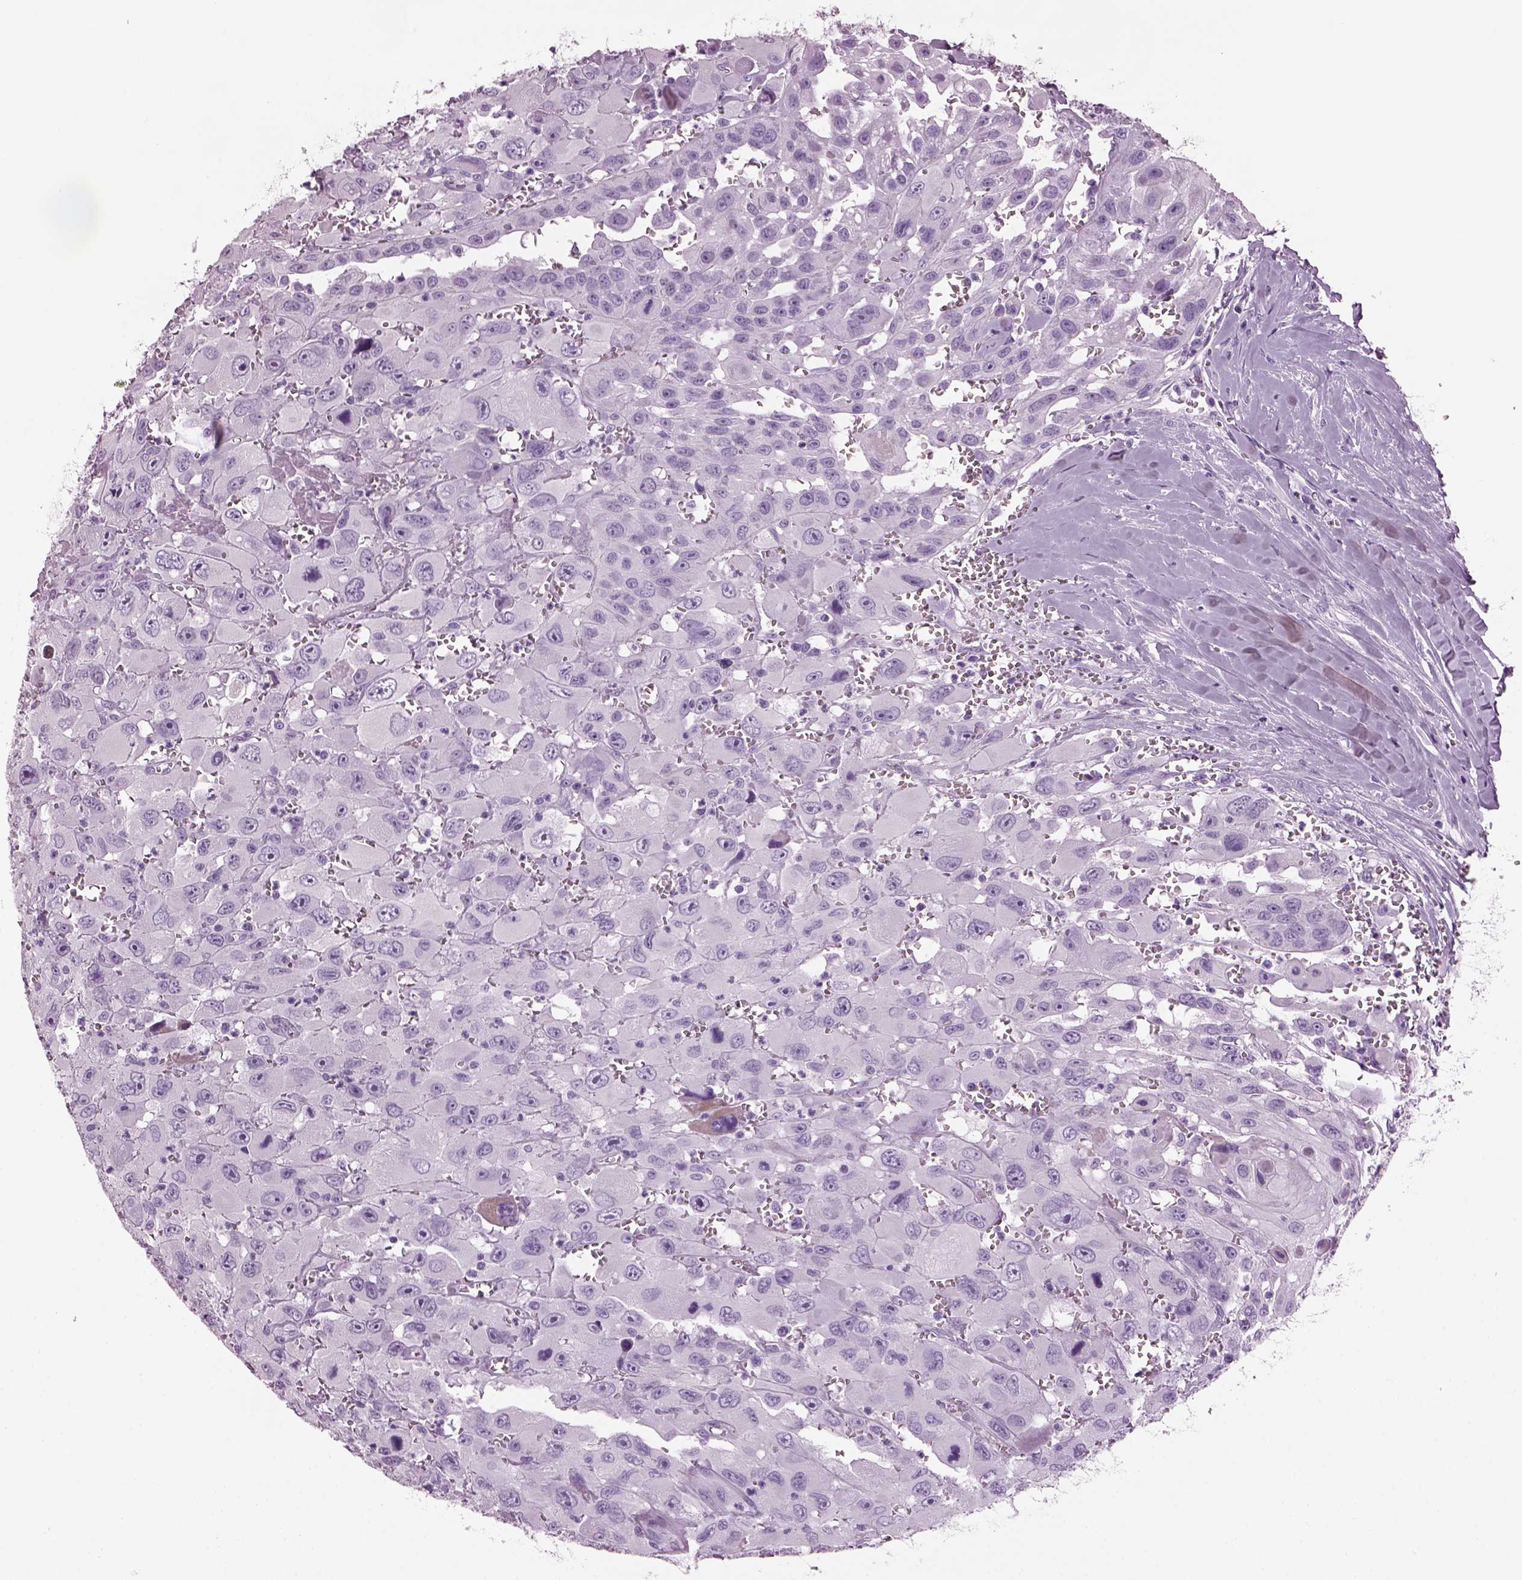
{"staining": {"intensity": "negative", "quantity": "none", "location": "none"}, "tissue": "head and neck cancer", "cell_type": "Tumor cells", "image_type": "cancer", "snomed": [{"axis": "morphology", "description": "Squamous cell carcinoma, NOS"}, {"axis": "morphology", "description": "Squamous cell carcinoma, metastatic, NOS"}, {"axis": "topography", "description": "Oral tissue"}, {"axis": "topography", "description": "Head-Neck"}], "caption": "IHC micrograph of squamous cell carcinoma (head and neck) stained for a protein (brown), which exhibits no staining in tumor cells.", "gene": "KRTAP3-2", "patient": {"sex": "female", "age": 85}}